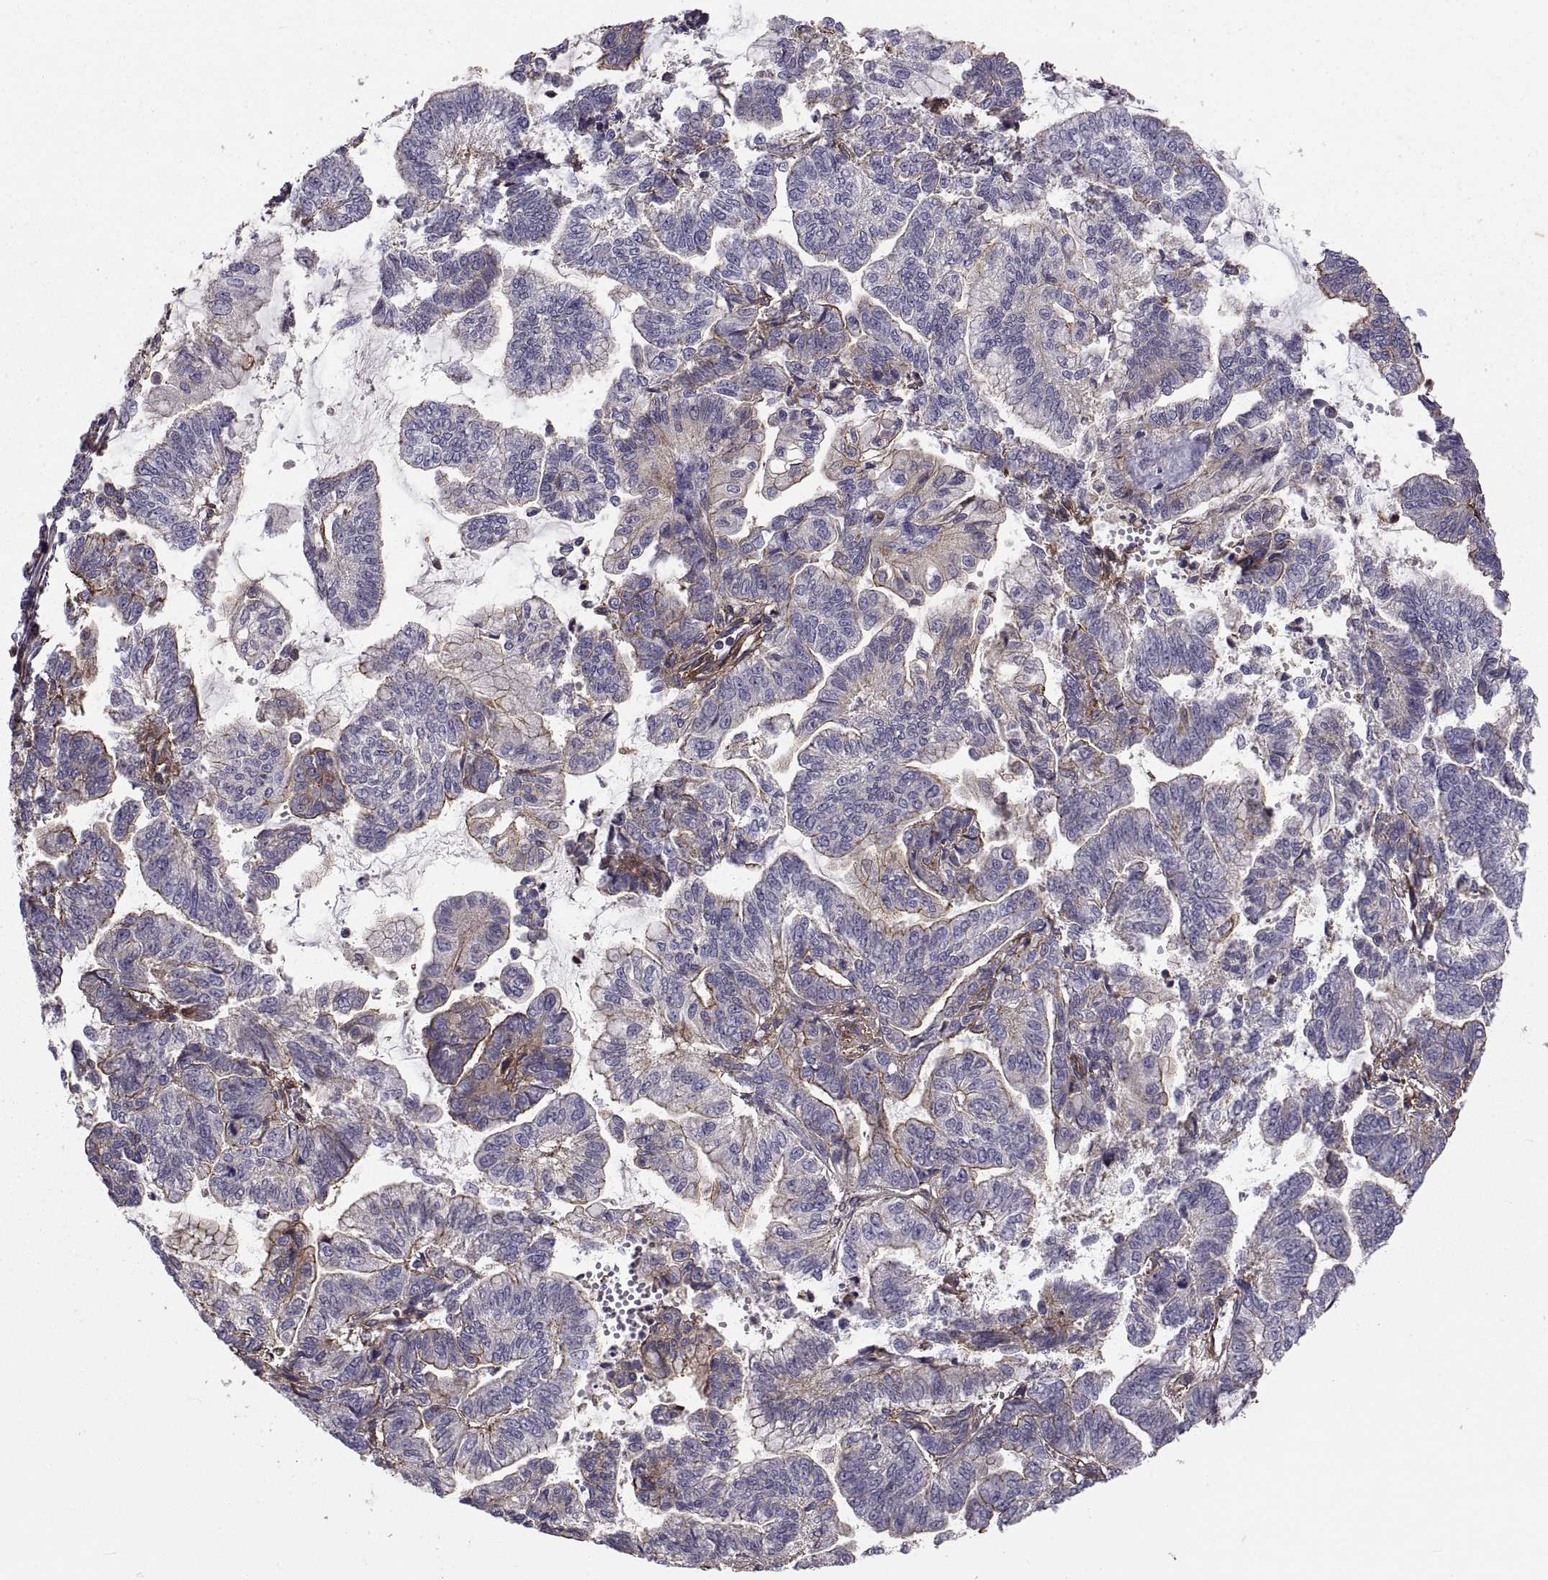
{"staining": {"intensity": "moderate", "quantity": "25%-75%", "location": "cytoplasmic/membranous"}, "tissue": "stomach cancer", "cell_type": "Tumor cells", "image_type": "cancer", "snomed": [{"axis": "morphology", "description": "Adenocarcinoma, NOS"}, {"axis": "topography", "description": "Stomach"}], "caption": "A brown stain shows moderate cytoplasmic/membranous positivity of a protein in human stomach adenocarcinoma tumor cells.", "gene": "MYH9", "patient": {"sex": "male", "age": 83}}